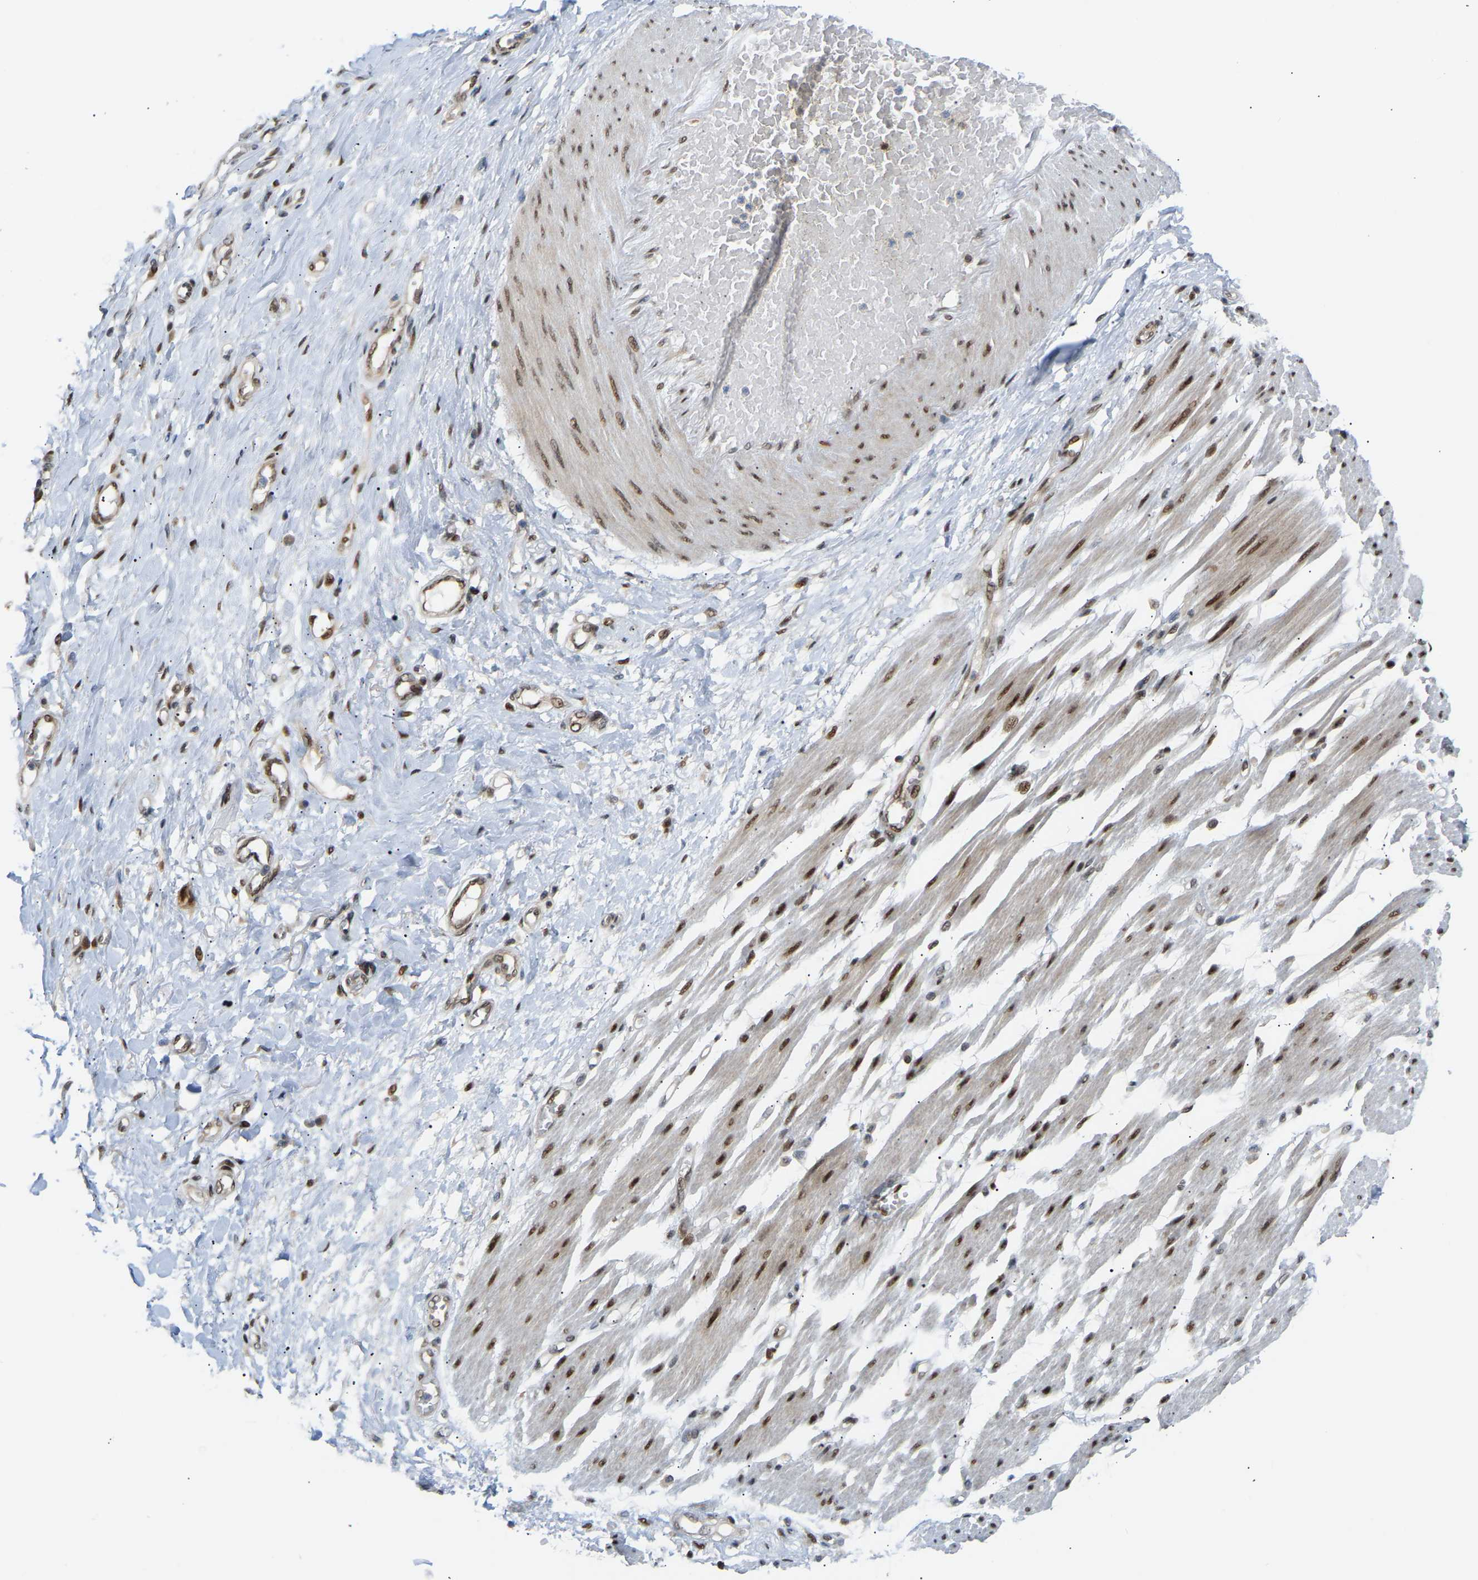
{"staining": {"intensity": "strong", "quantity": ">75%", "location": "nuclear"}, "tissue": "adipose tissue", "cell_type": "Adipocytes", "image_type": "normal", "snomed": [{"axis": "morphology", "description": "Normal tissue, NOS"}, {"axis": "morphology", "description": "Adenocarcinoma, NOS"}, {"axis": "topography", "description": "Esophagus"}], "caption": "Protein expression analysis of benign adipose tissue displays strong nuclear expression in approximately >75% of adipocytes.", "gene": "SSBP2", "patient": {"sex": "male", "age": 62}}